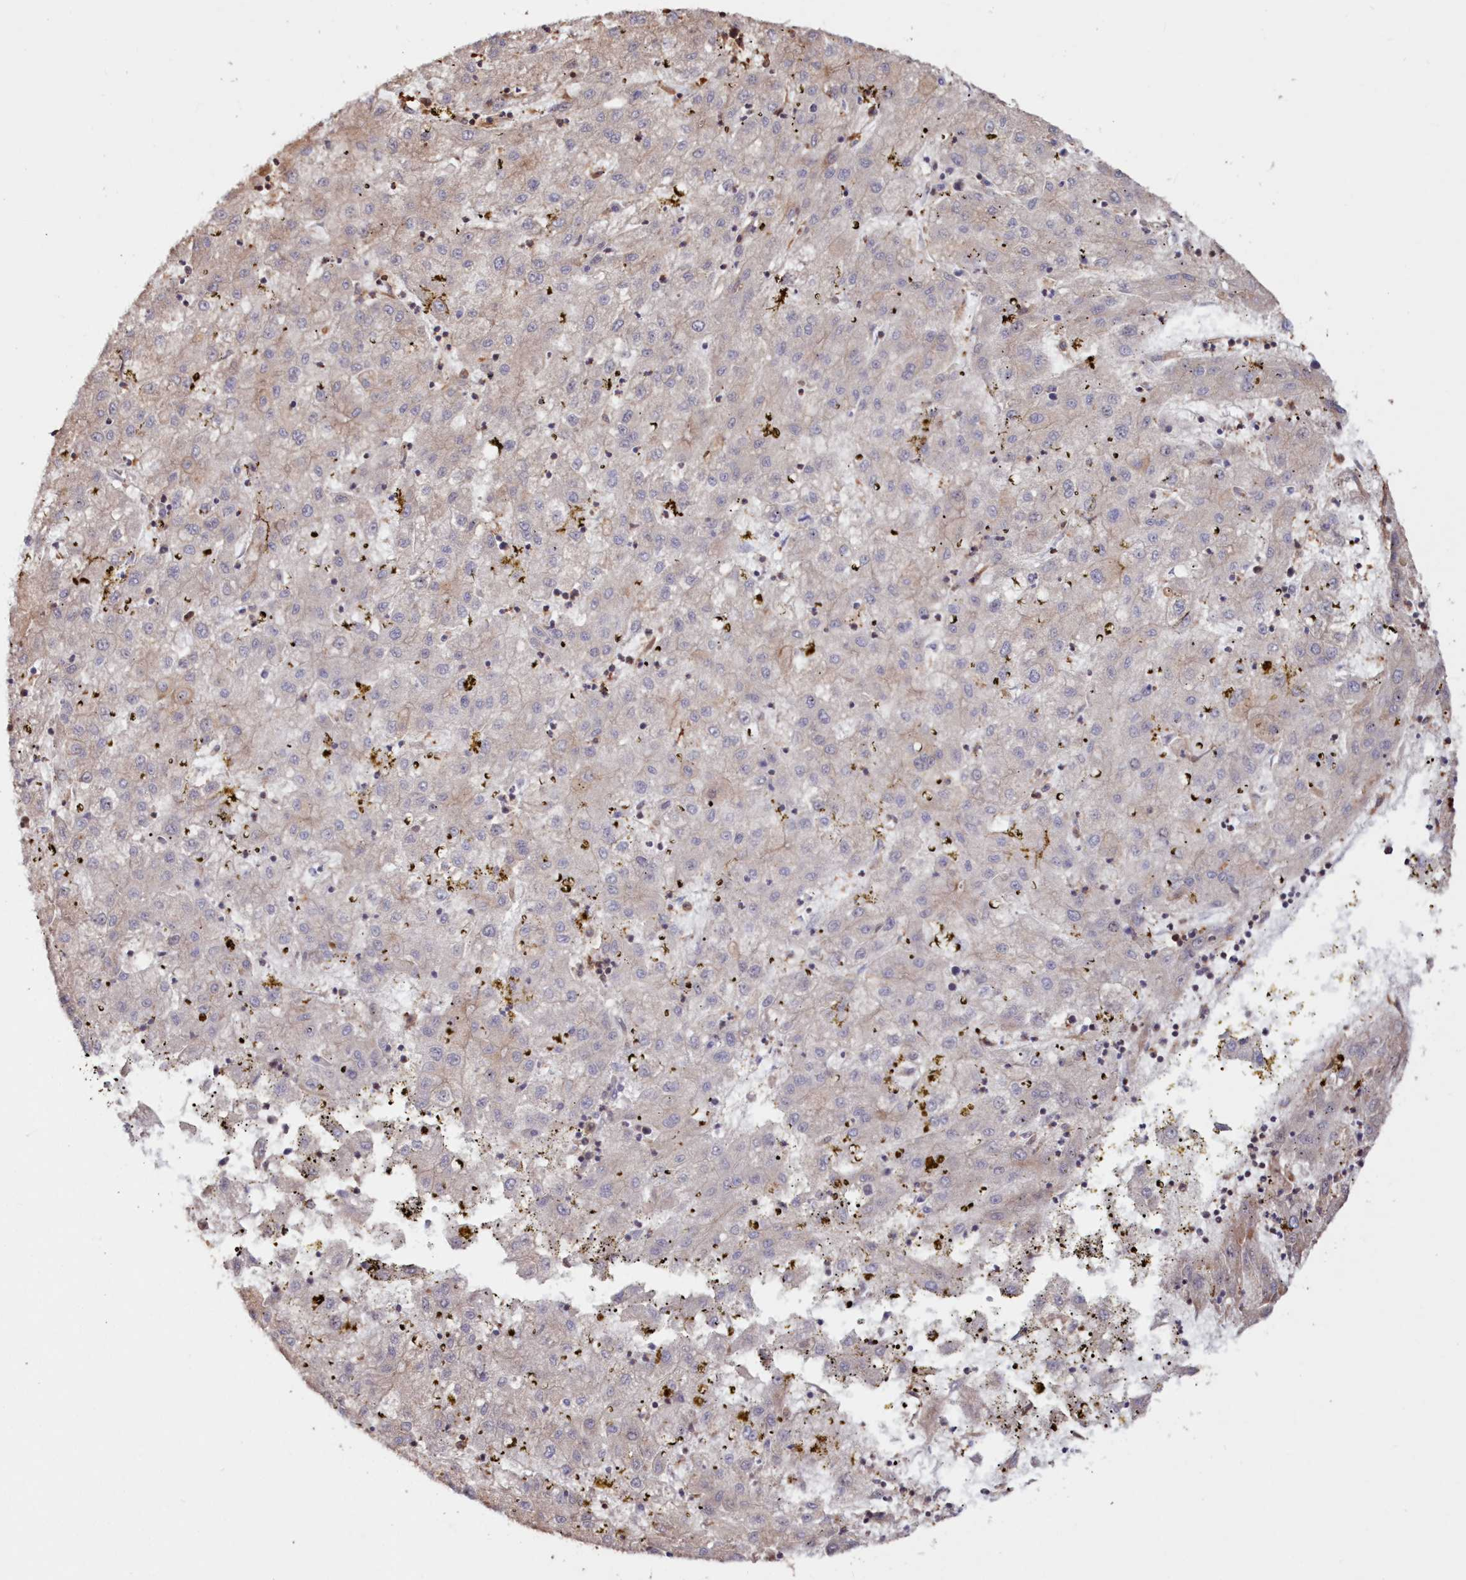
{"staining": {"intensity": "negative", "quantity": "none", "location": "none"}, "tissue": "liver cancer", "cell_type": "Tumor cells", "image_type": "cancer", "snomed": [{"axis": "morphology", "description": "Carcinoma, Hepatocellular, NOS"}, {"axis": "topography", "description": "Liver"}], "caption": "This is an immunohistochemistry micrograph of liver cancer. There is no expression in tumor cells.", "gene": "SNED1", "patient": {"sex": "male", "age": 72}}